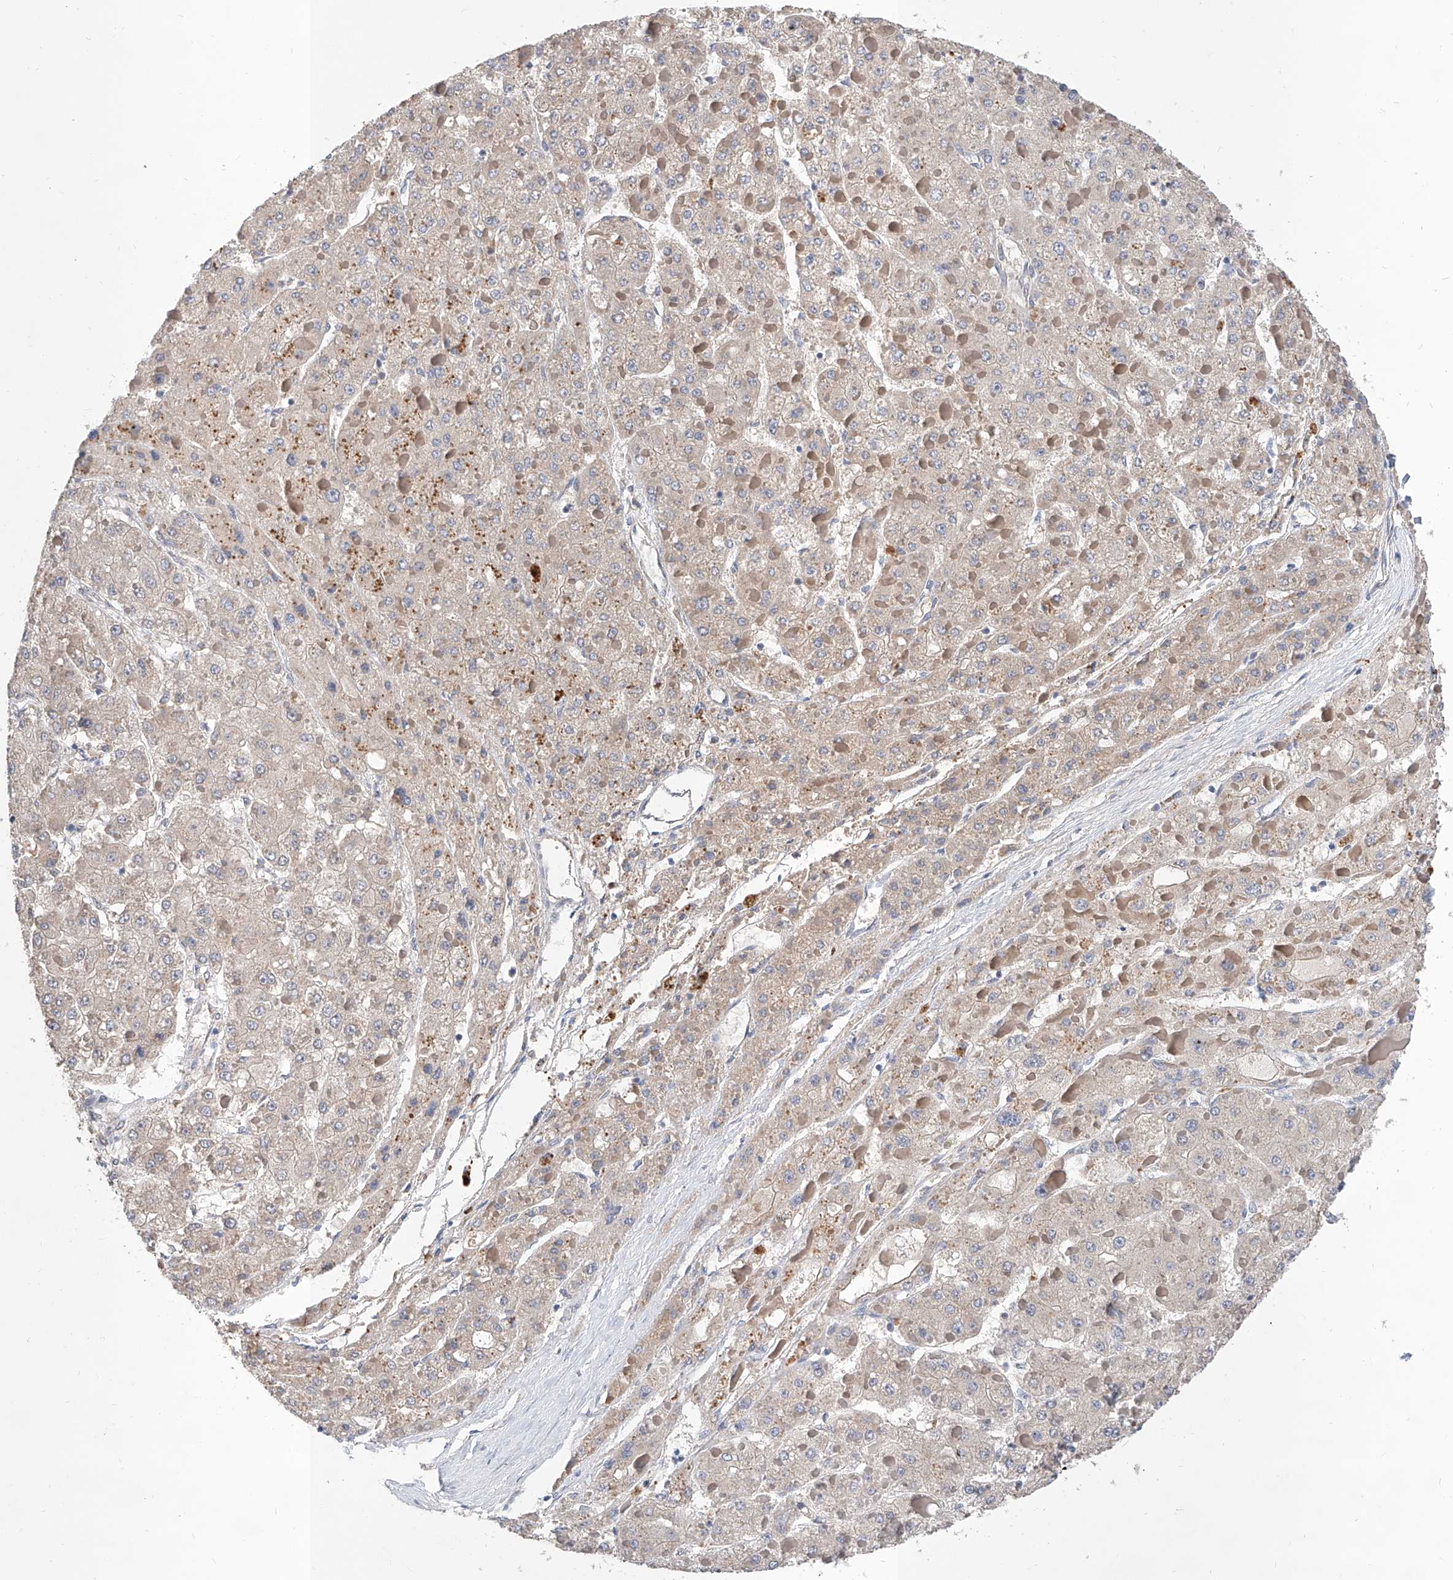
{"staining": {"intensity": "negative", "quantity": "none", "location": "none"}, "tissue": "liver cancer", "cell_type": "Tumor cells", "image_type": "cancer", "snomed": [{"axis": "morphology", "description": "Carcinoma, Hepatocellular, NOS"}, {"axis": "topography", "description": "Liver"}], "caption": "High magnification brightfield microscopy of liver cancer stained with DAB (3,3'-diaminobenzidine) (brown) and counterstained with hematoxylin (blue): tumor cells show no significant positivity.", "gene": "CARMIL3", "patient": {"sex": "female", "age": 73}}